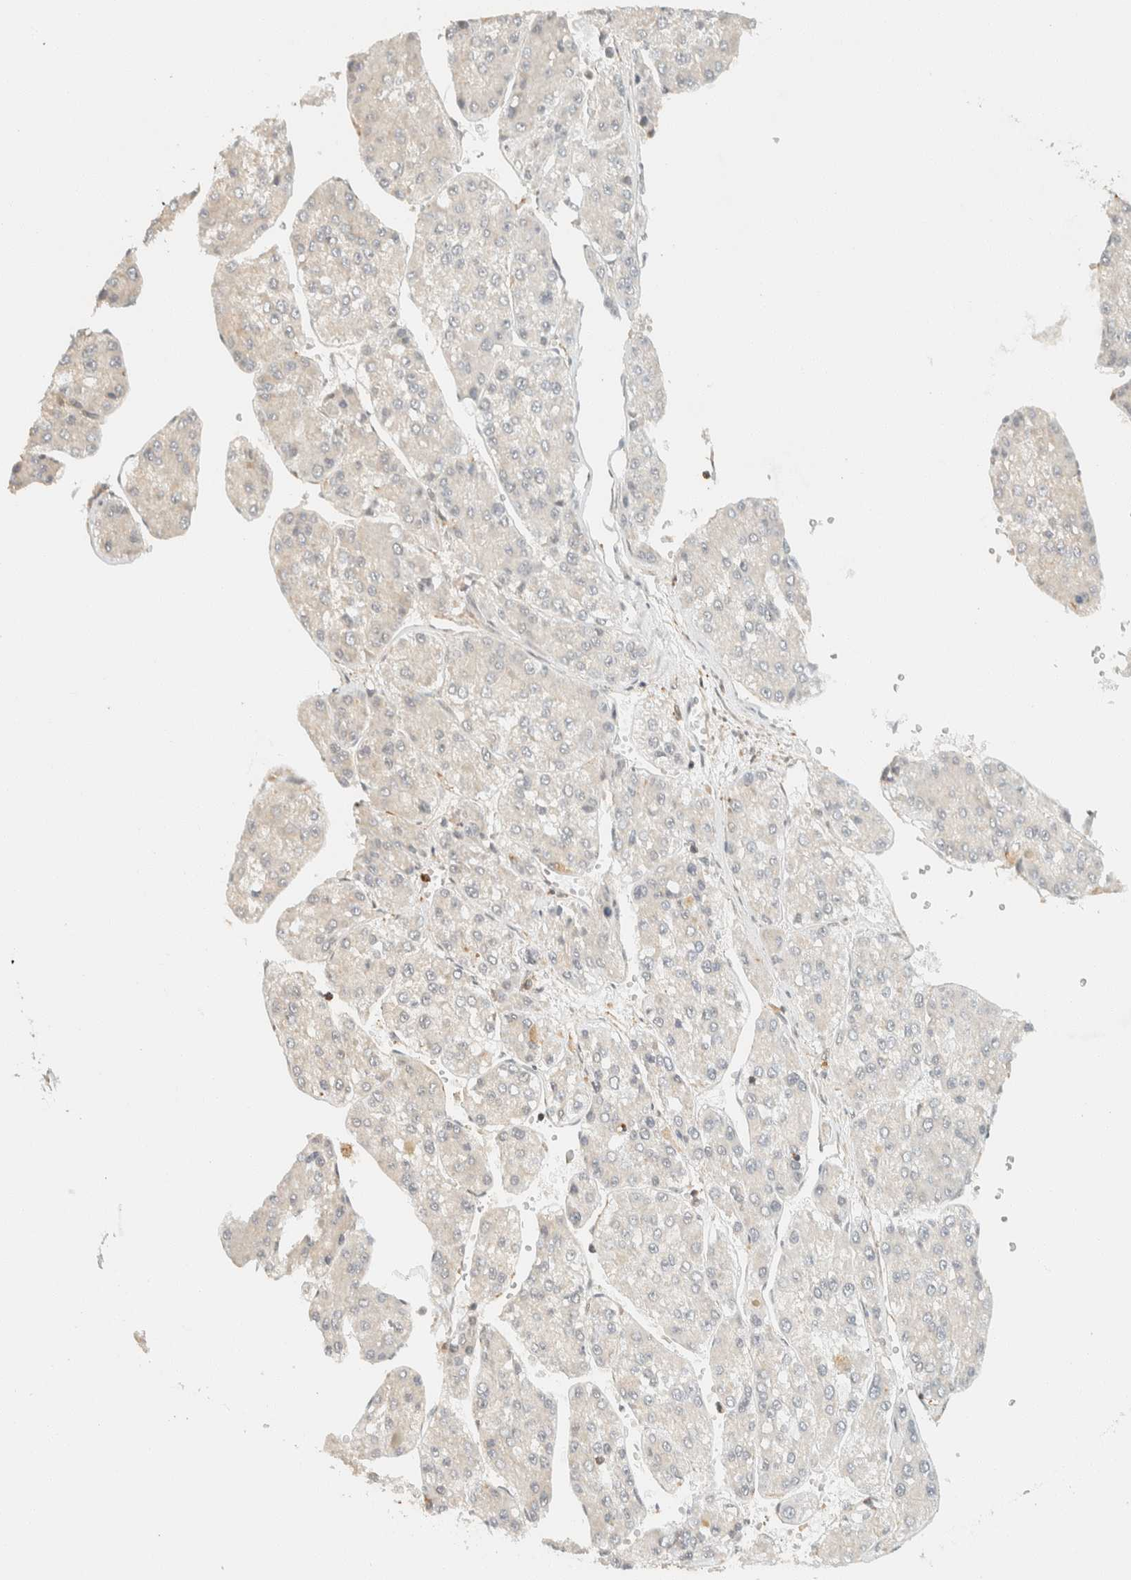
{"staining": {"intensity": "negative", "quantity": "none", "location": "none"}, "tissue": "liver cancer", "cell_type": "Tumor cells", "image_type": "cancer", "snomed": [{"axis": "morphology", "description": "Carcinoma, Hepatocellular, NOS"}, {"axis": "topography", "description": "Liver"}], "caption": "Hepatocellular carcinoma (liver) stained for a protein using immunohistochemistry demonstrates no expression tumor cells.", "gene": "ARFGEF1", "patient": {"sex": "female", "age": 73}}